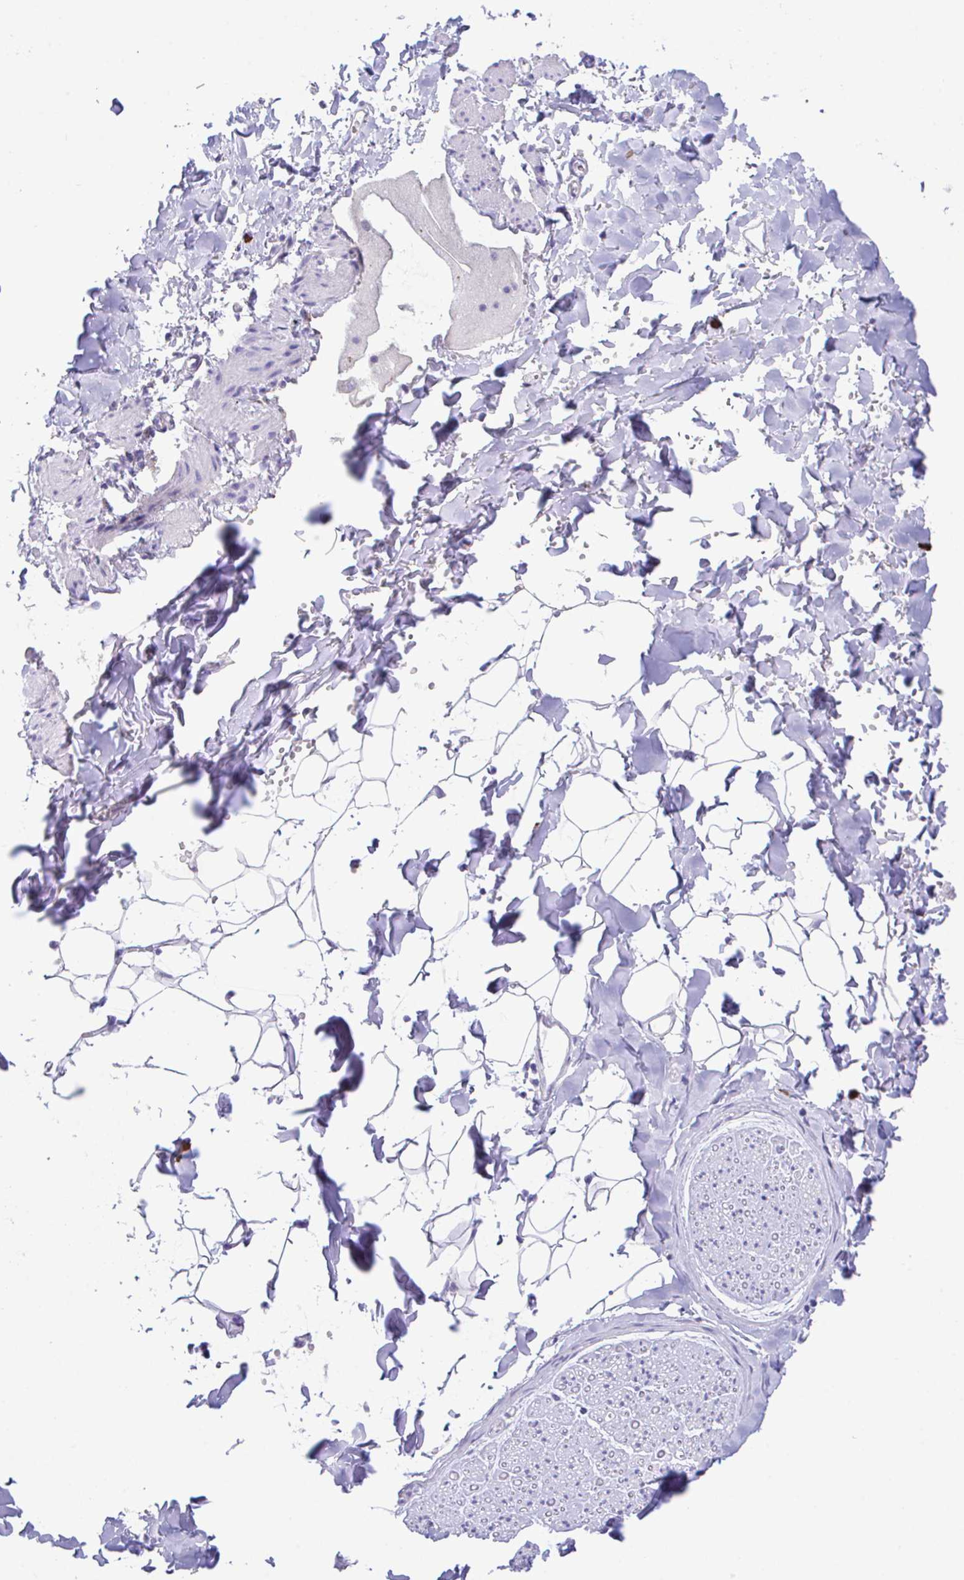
{"staining": {"intensity": "negative", "quantity": "none", "location": "none"}, "tissue": "adipose tissue", "cell_type": "Adipocytes", "image_type": "normal", "snomed": [{"axis": "morphology", "description": "Normal tissue, NOS"}, {"axis": "topography", "description": "Cartilage tissue"}, {"axis": "topography", "description": "Bronchus"}, {"axis": "topography", "description": "Peripheral nerve tissue"}], "caption": "Image shows no significant protein positivity in adipocytes of unremarkable adipose tissue.", "gene": "HACD4", "patient": {"sex": "female", "age": 59}}